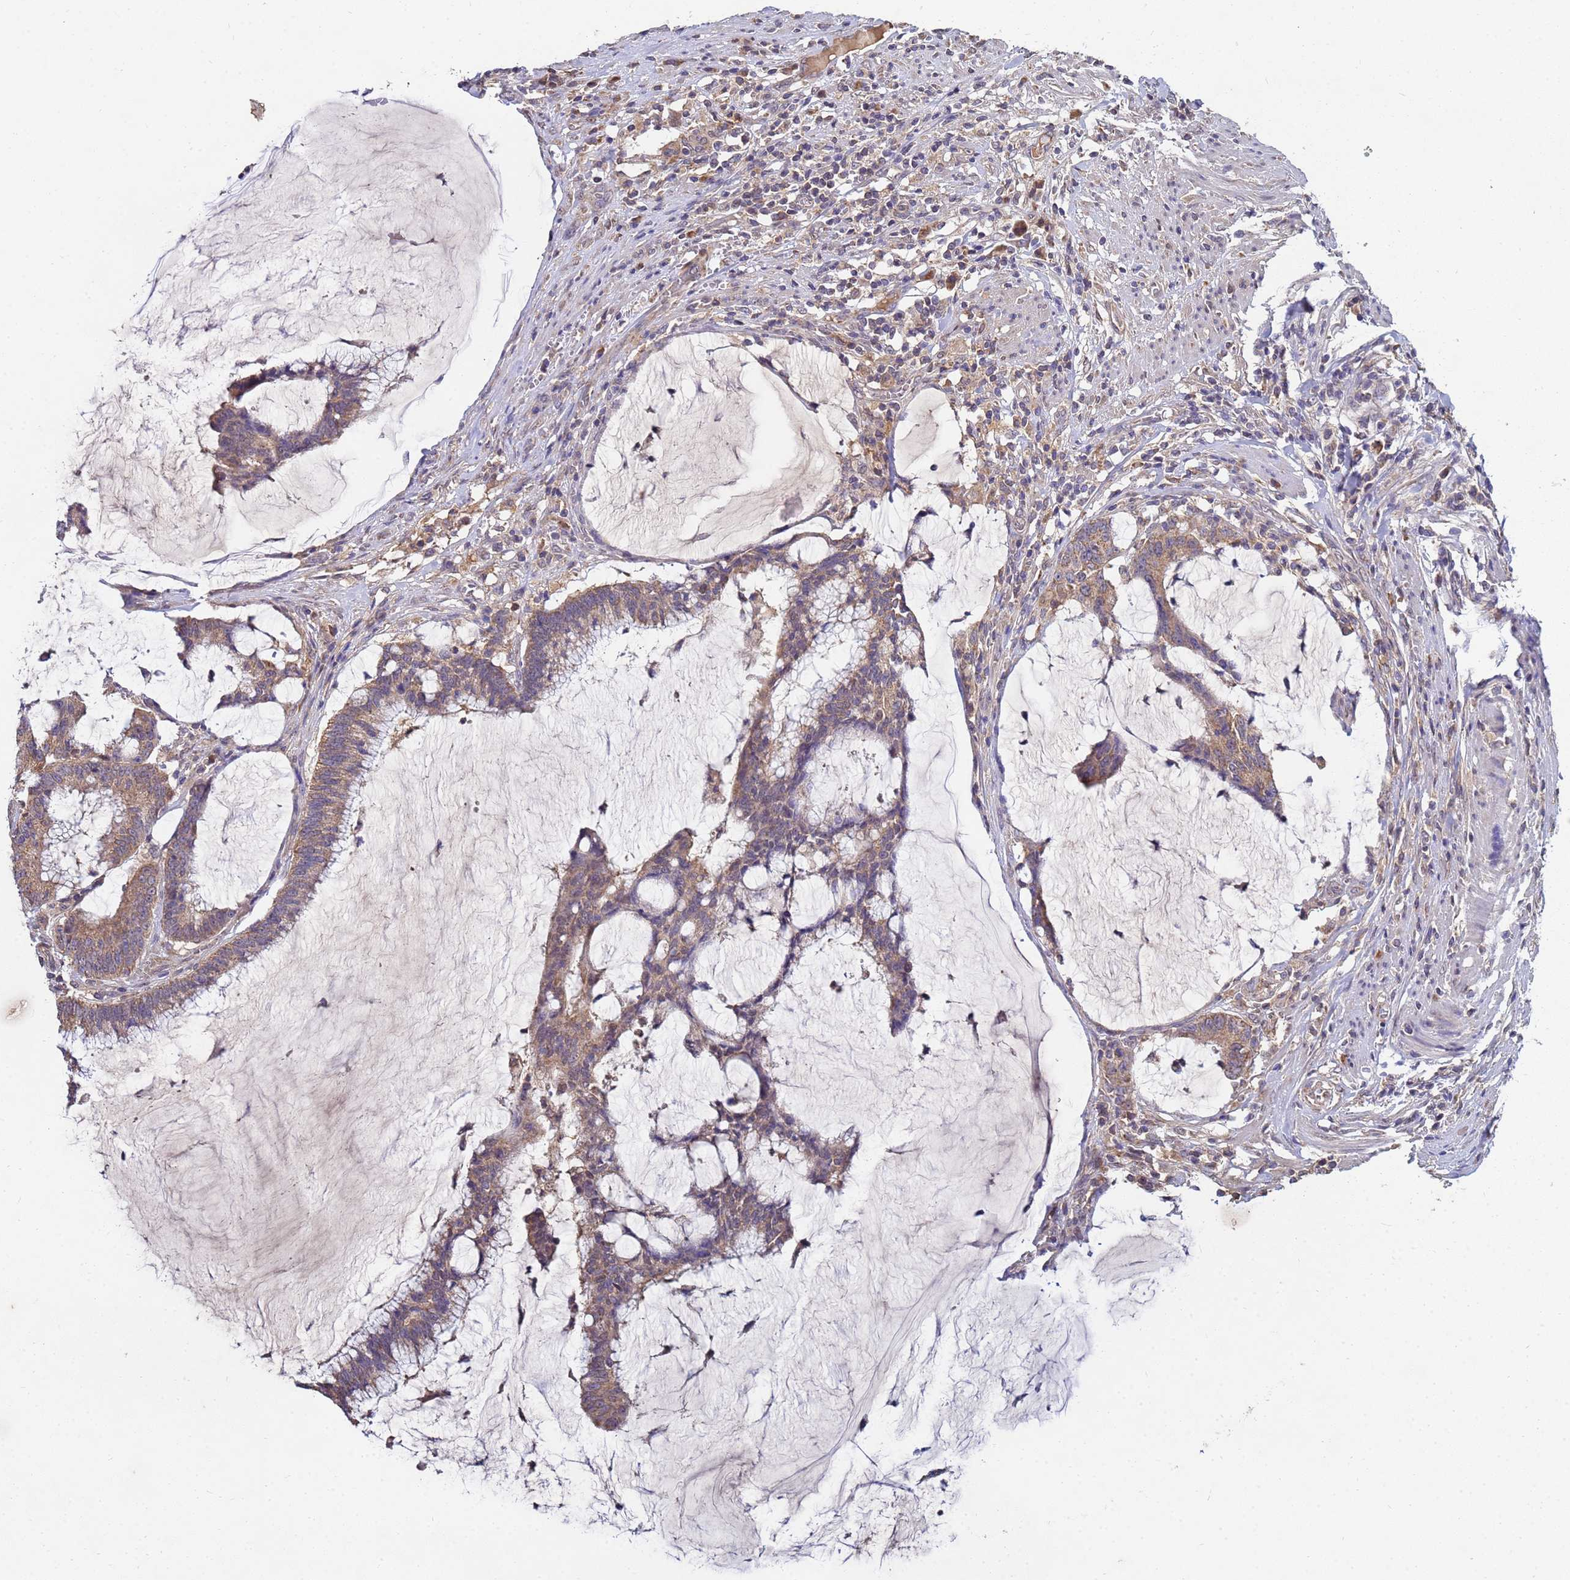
{"staining": {"intensity": "weak", "quantity": "25%-75%", "location": "cytoplasmic/membranous"}, "tissue": "colorectal cancer", "cell_type": "Tumor cells", "image_type": "cancer", "snomed": [{"axis": "morphology", "description": "Adenocarcinoma, NOS"}, {"axis": "topography", "description": "Rectum"}], "caption": "Brown immunohistochemical staining in colorectal cancer (adenocarcinoma) reveals weak cytoplasmic/membranous positivity in about 25%-75% of tumor cells.", "gene": "C5orf34", "patient": {"sex": "female", "age": 77}}